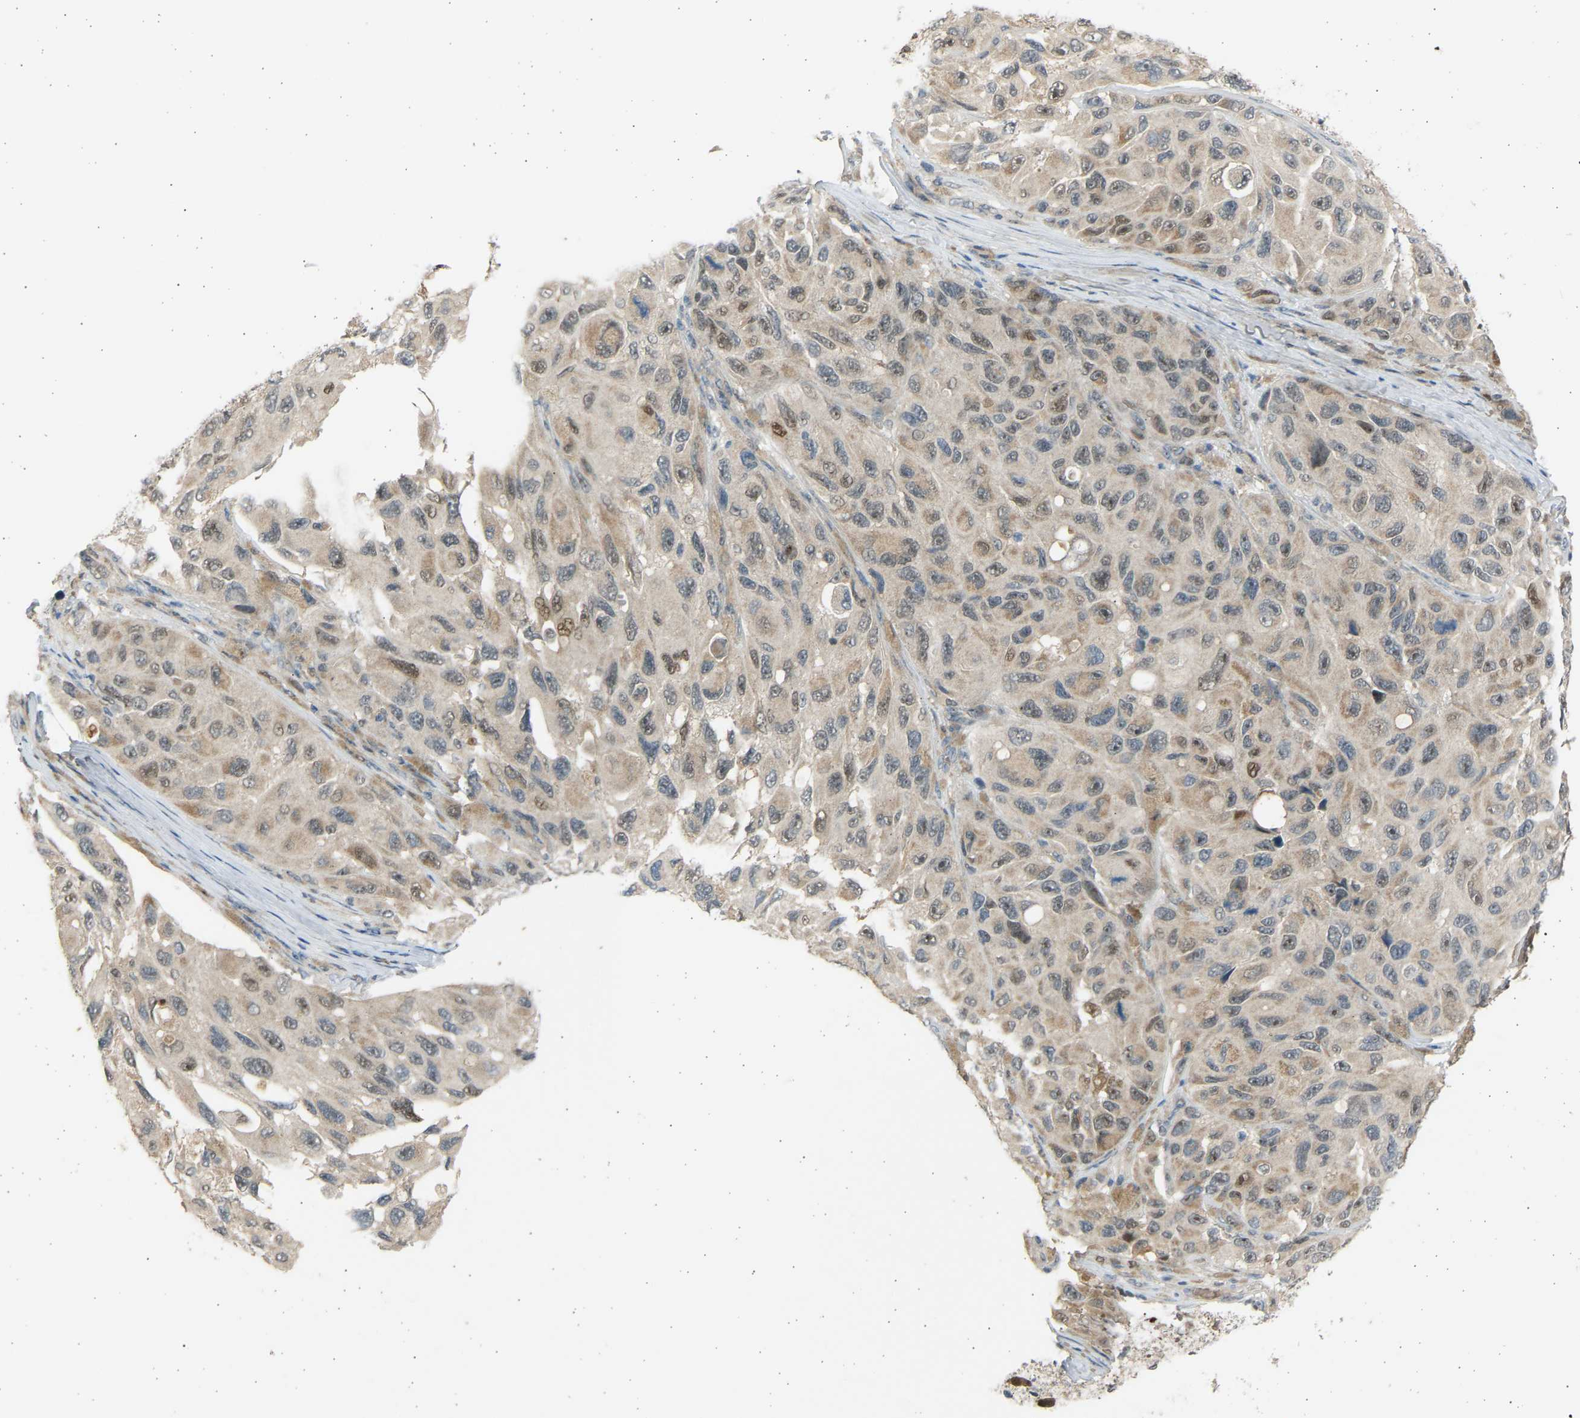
{"staining": {"intensity": "moderate", "quantity": ">75%", "location": "cytoplasmic/membranous,nuclear"}, "tissue": "melanoma", "cell_type": "Tumor cells", "image_type": "cancer", "snomed": [{"axis": "morphology", "description": "Malignant melanoma, NOS"}, {"axis": "topography", "description": "Skin"}], "caption": "A high-resolution micrograph shows immunohistochemistry (IHC) staining of malignant melanoma, which reveals moderate cytoplasmic/membranous and nuclear positivity in approximately >75% of tumor cells.", "gene": "BIRC2", "patient": {"sex": "female", "age": 73}}